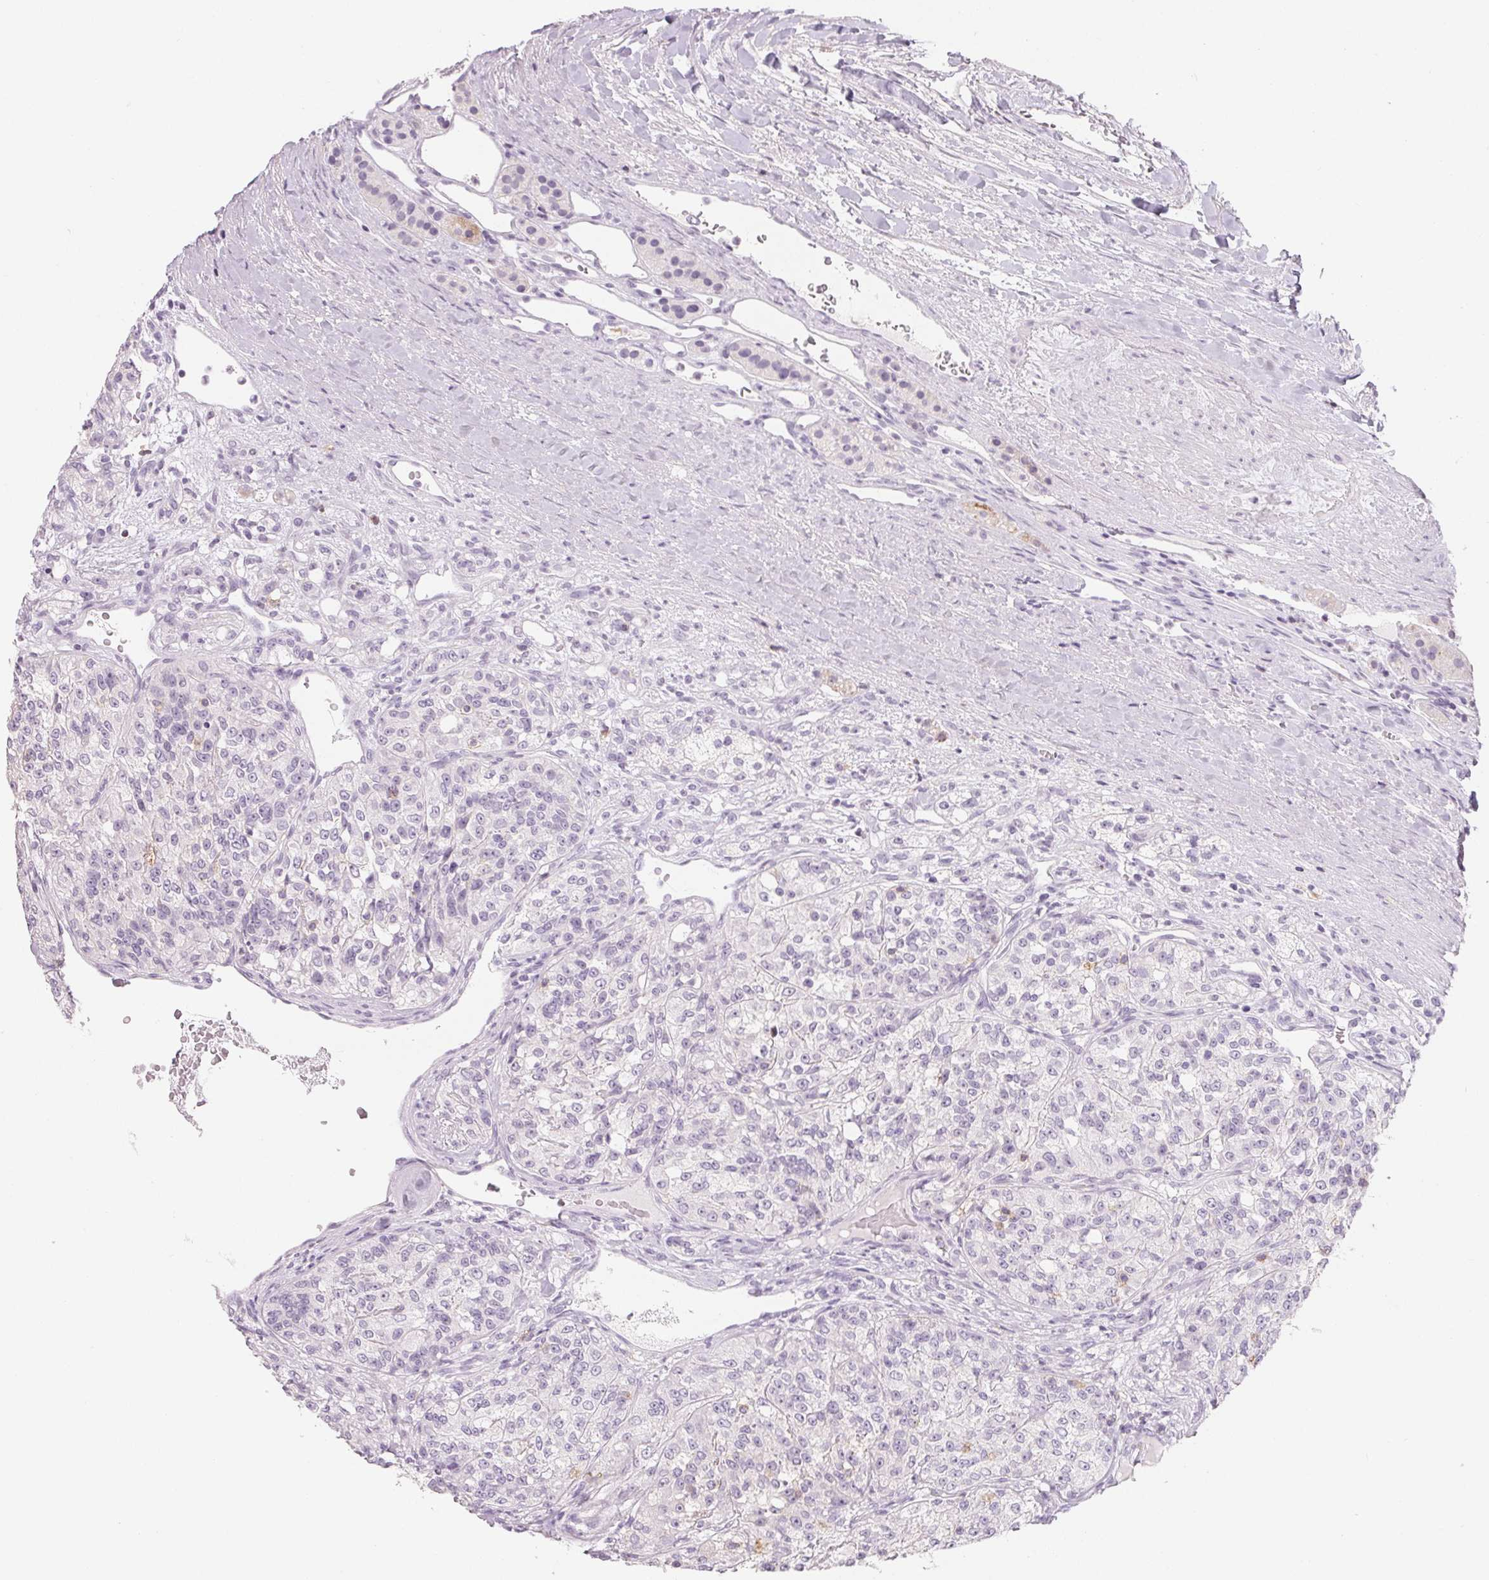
{"staining": {"intensity": "negative", "quantity": "none", "location": "none"}, "tissue": "renal cancer", "cell_type": "Tumor cells", "image_type": "cancer", "snomed": [{"axis": "morphology", "description": "Adenocarcinoma, NOS"}, {"axis": "topography", "description": "Kidney"}], "caption": "A micrograph of renal cancer (adenocarcinoma) stained for a protein exhibits no brown staining in tumor cells. (IHC, brightfield microscopy, high magnification).", "gene": "CD69", "patient": {"sex": "female", "age": 63}}